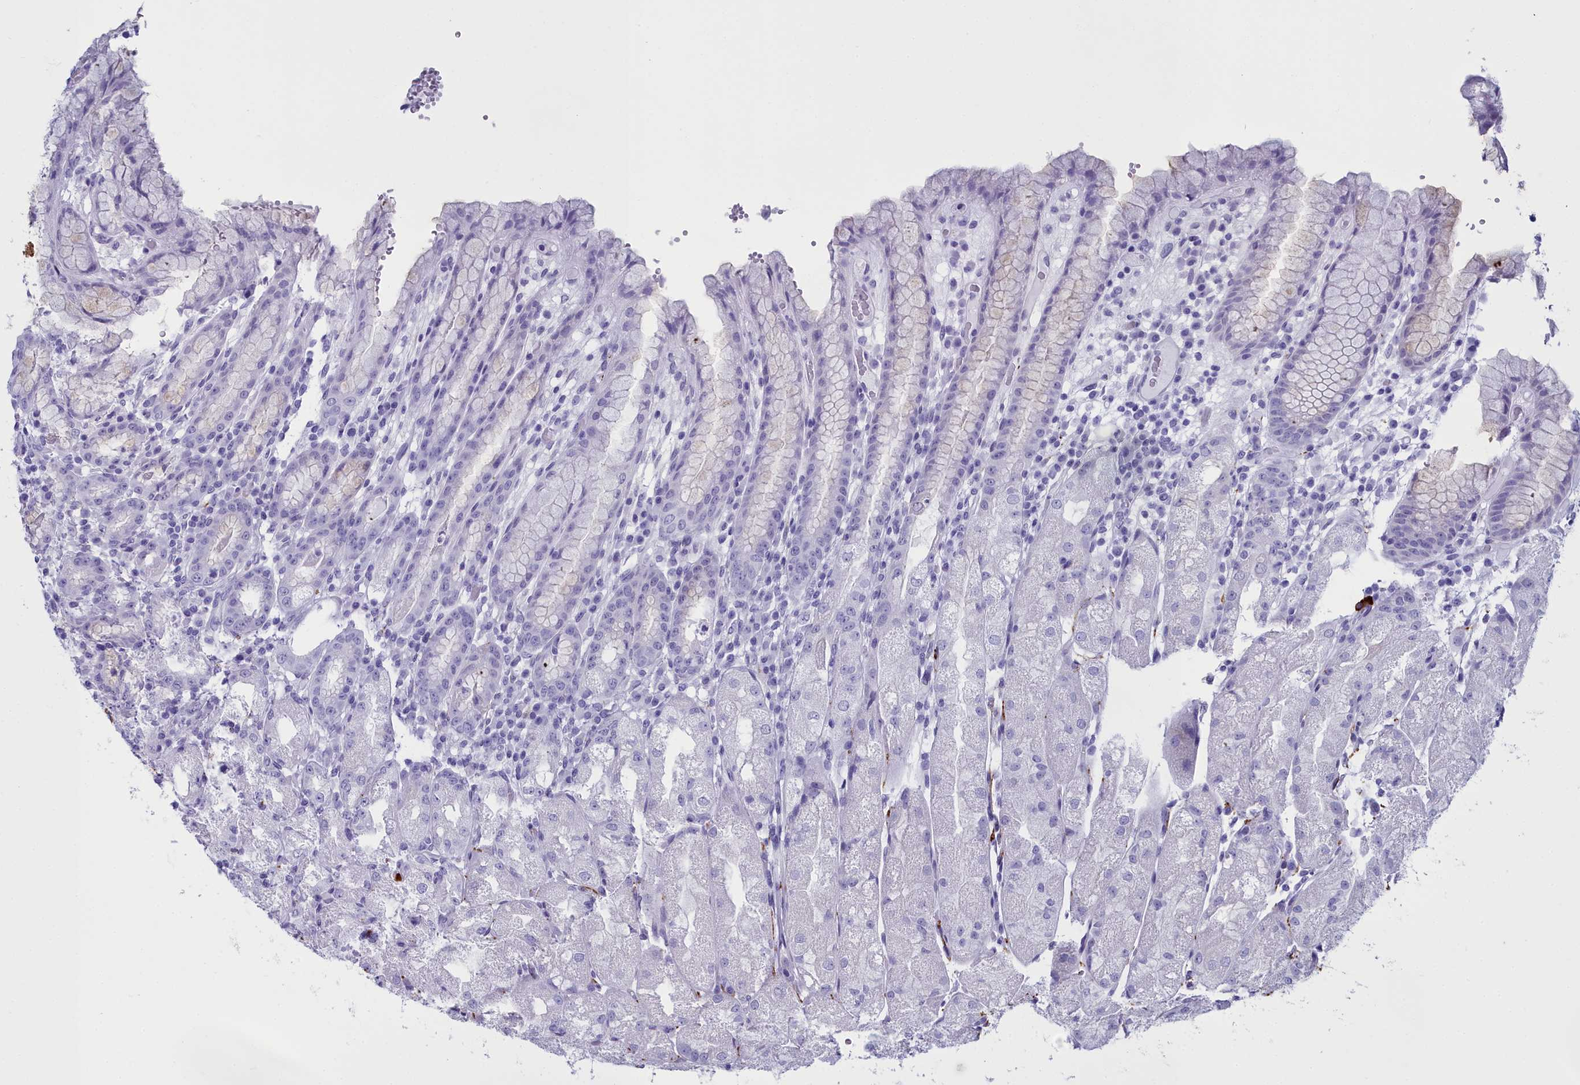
{"staining": {"intensity": "negative", "quantity": "none", "location": "none"}, "tissue": "stomach", "cell_type": "Glandular cells", "image_type": "normal", "snomed": [{"axis": "morphology", "description": "Normal tissue, NOS"}, {"axis": "topography", "description": "Stomach, upper"}], "caption": "High power microscopy histopathology image of an immunohistochemistry (IHC) photomicrograph of normal stomach, revealing no significant staining in glandular cells. (DAB (3,3'-diaminobenzidine) IHC visualized using brightfield microscopy, high magnification).", "gene": "MAP6", "patient": {"sex": "male", "age": 52}}